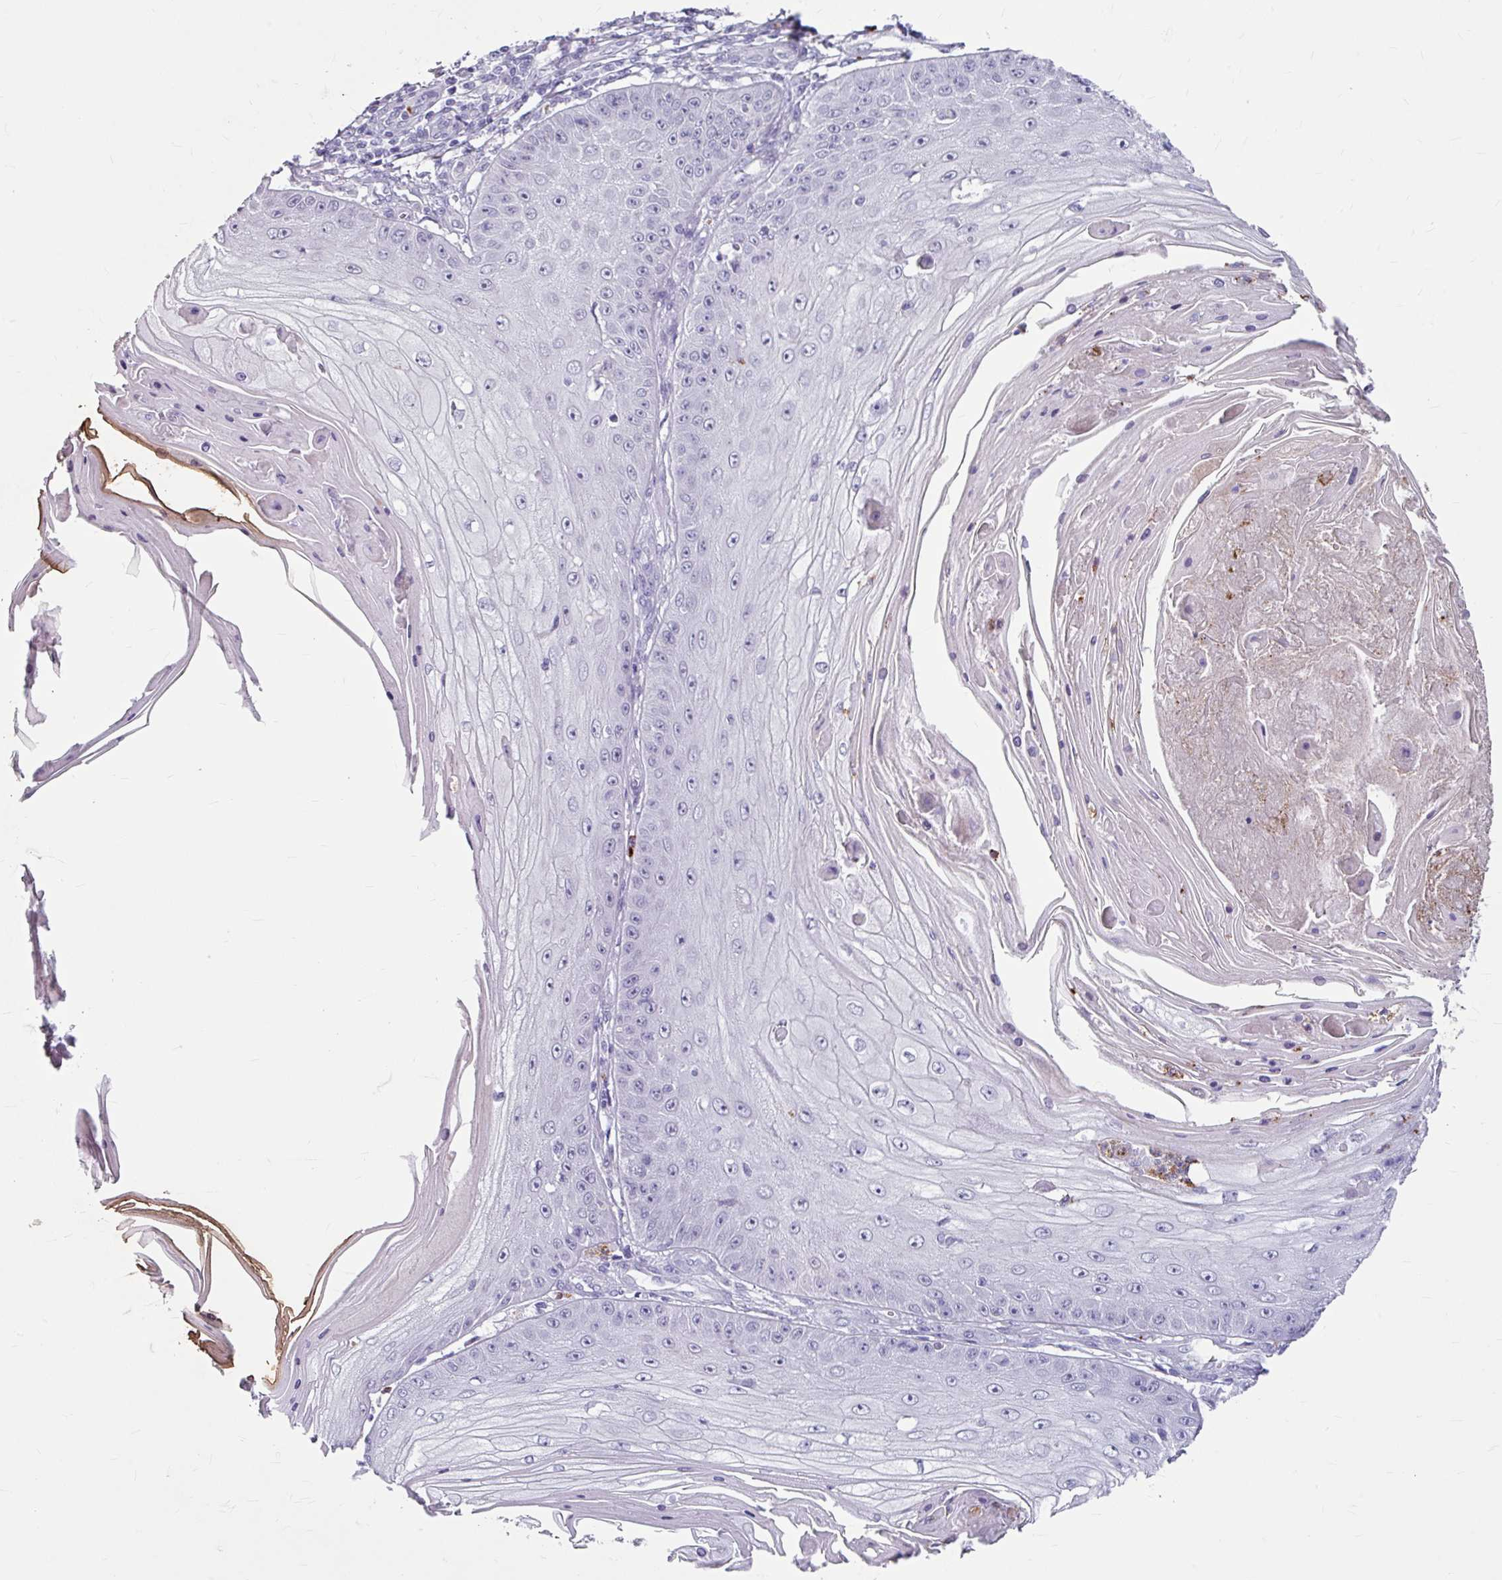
{"staining": {"intensity": "negative", "quantity": "none", "location": "none"}, "tissue": "skin cancer", "cell_type": "Tumor cells", "image_type": "cancer", "snomed": [{"axis": "morphology", "description": "Squamous cell carcinoma, NOS"}, {"axis": "topography", "description": "Skin"}], "caption": "Immunohistochemistry (IHC) of human squamous cell carcinoma (skin) exhibits no staining in tumor cells.", "gene": "ANKRD1", "patient": {"sex": "male", "age": 70}}